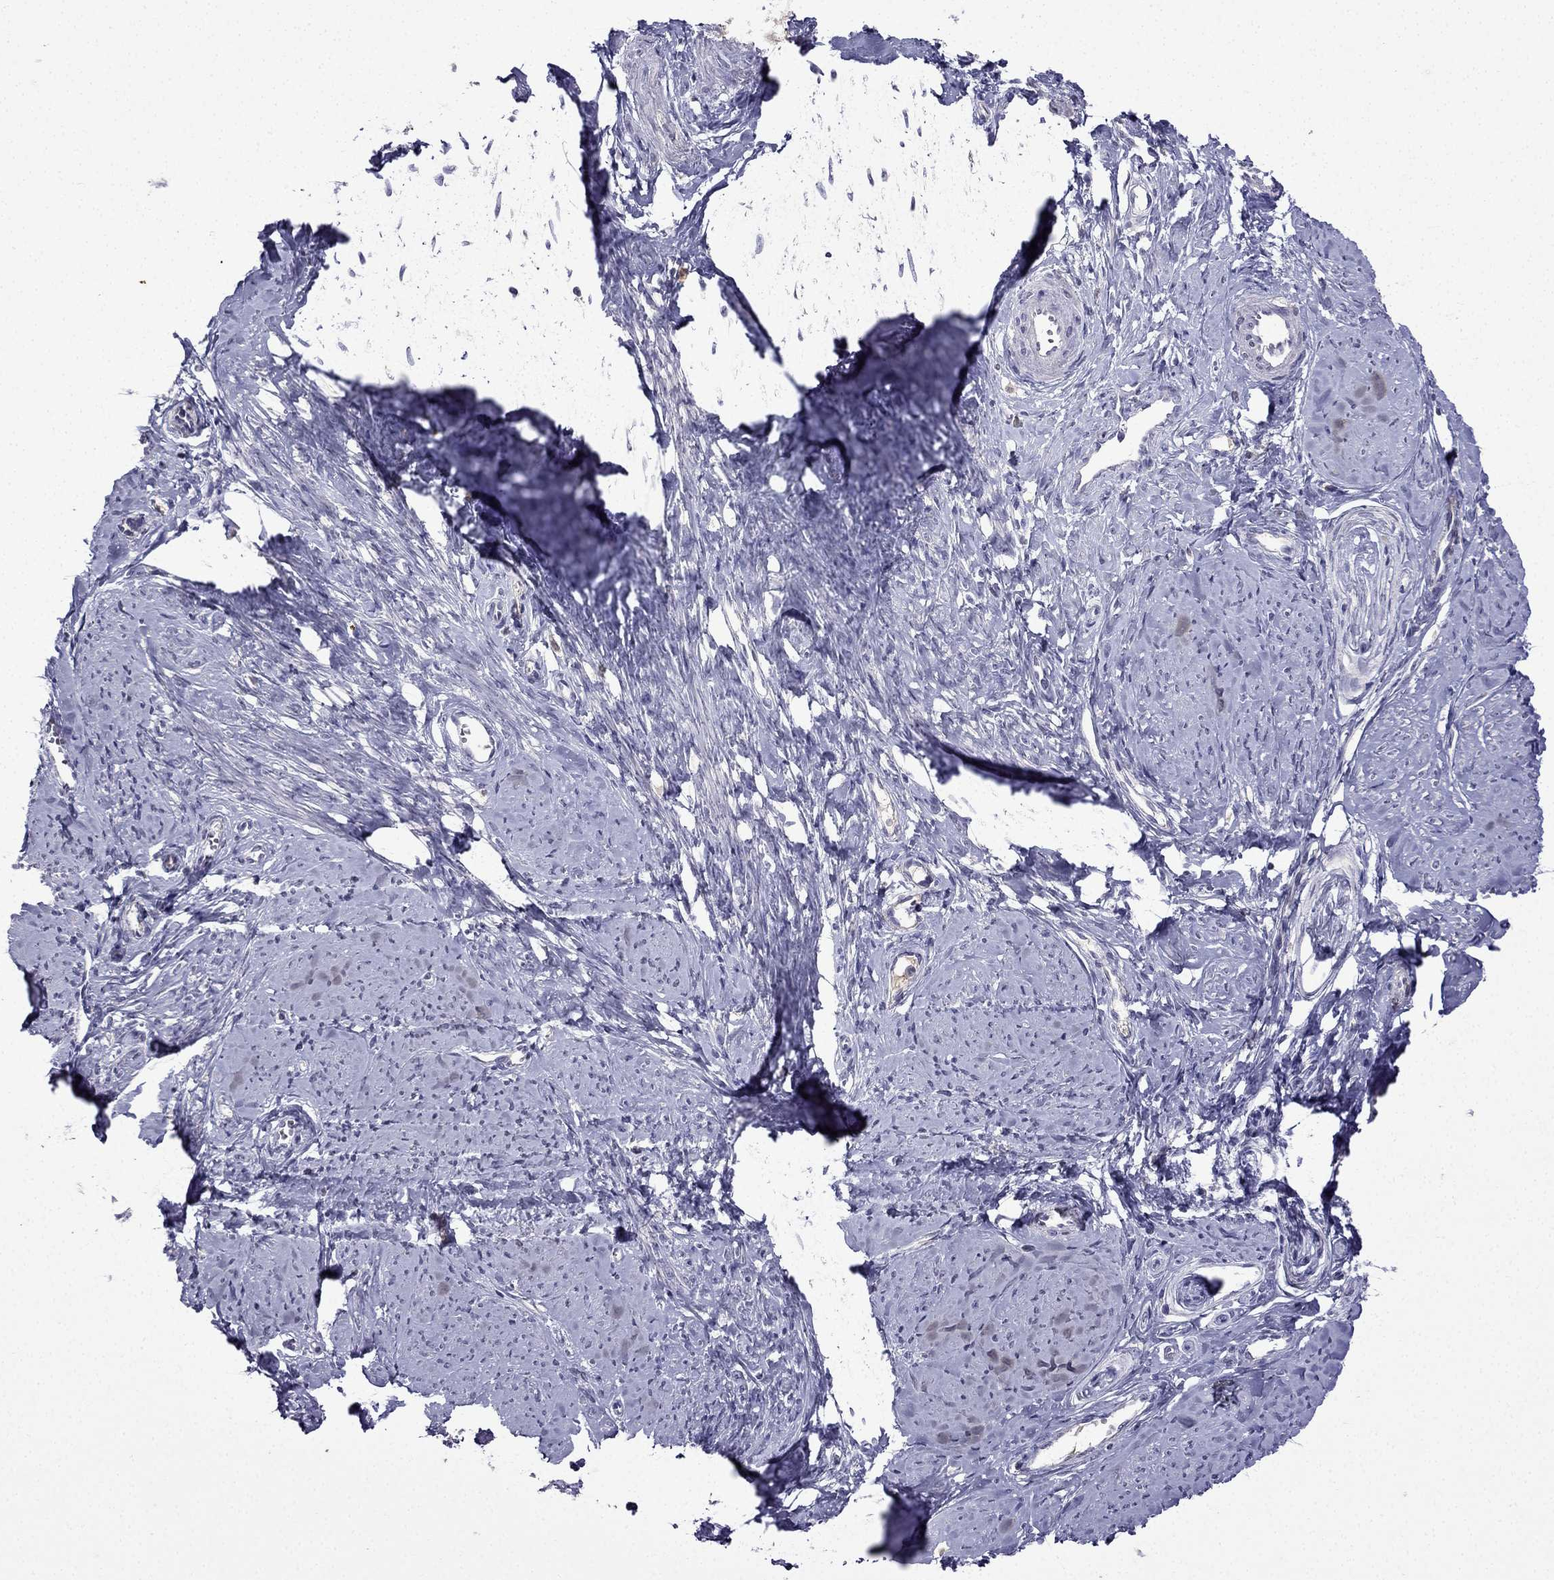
{"staining": {"intensity": "negative", "quantity": "none", "location": "none"}, "tissue": "smooth muscle", "cell_type": "Smooth muscle cells", "image_type": "normal", "snomed": [{"axis": "morphology", "description": "Normal tissue, NOS"}, {"axis": "topography", "description": "Smooth muscle"}], "caption": "High magnification brightfield microscopy of normal smooth muscle stained with DAB (3,3'-diaminobenzidine) (brown) and counterstained with hematoxylin (blue): smooth muscle cells show no significant expression. (DAB (3,3'-diaminobenzidine) IHC, high magnification).", "gene": "UHRF1", "patient": {"sex": "female", "age": 48}}